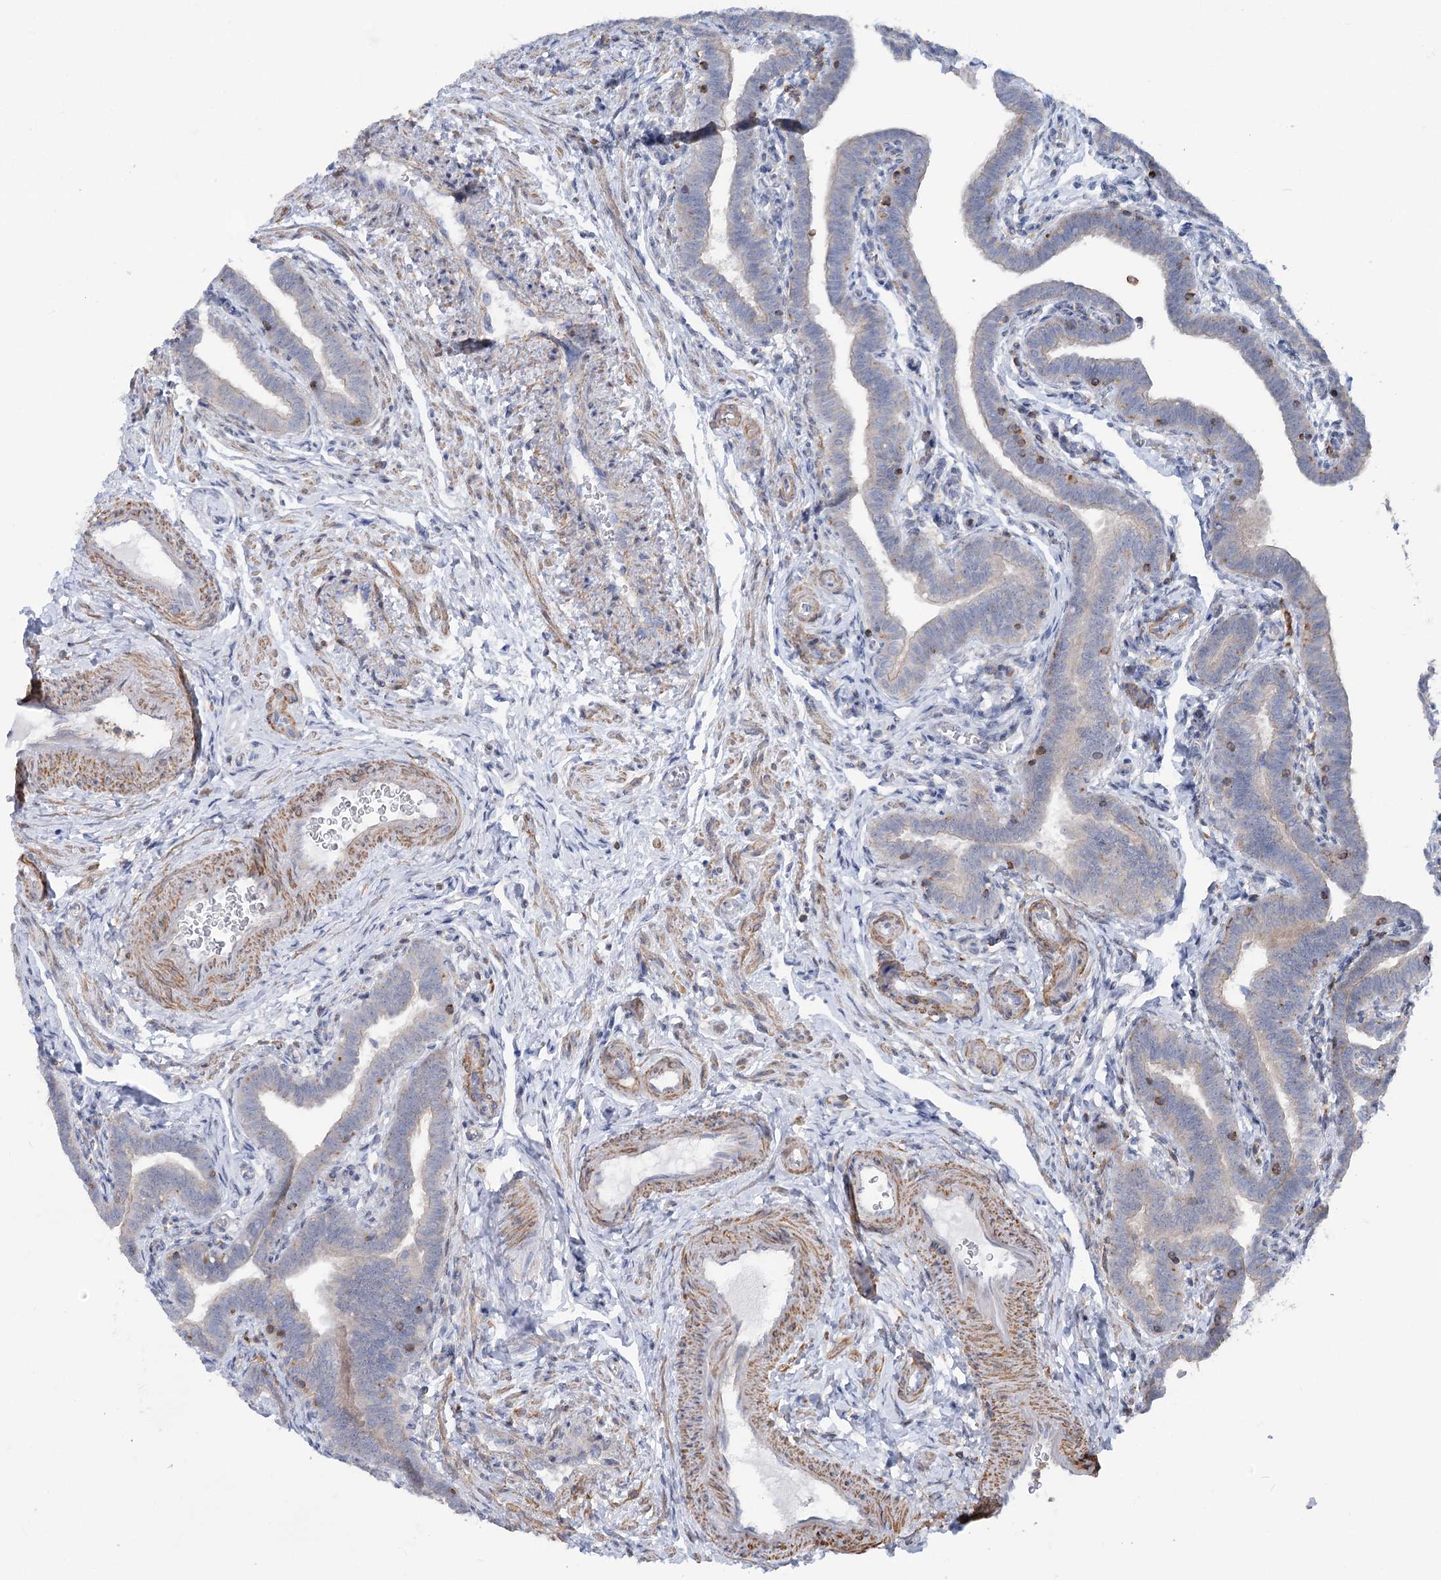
{"staining": {"intensity": "weak", "quantity": "25%-75%", "location": "cytoplasmic/membranous"}, "tissue": "fallopian tube", "cell_type": "Glandular cells", "image_type": "normal", "snomed": [{"axis": "morphology", "description": "Normal tissue, NOS"}, {"axis": "topography", "description": "Fallopian tube"}], "caption": "Unremarkable fallopian tube was stained to show a protein in brown. There is low levels of weak cytoplasmic/membranous positivity in about 25%-75% of glandular cells.", "gene": "LARP1B", "patient": {"sex": "female", "age": 36}}